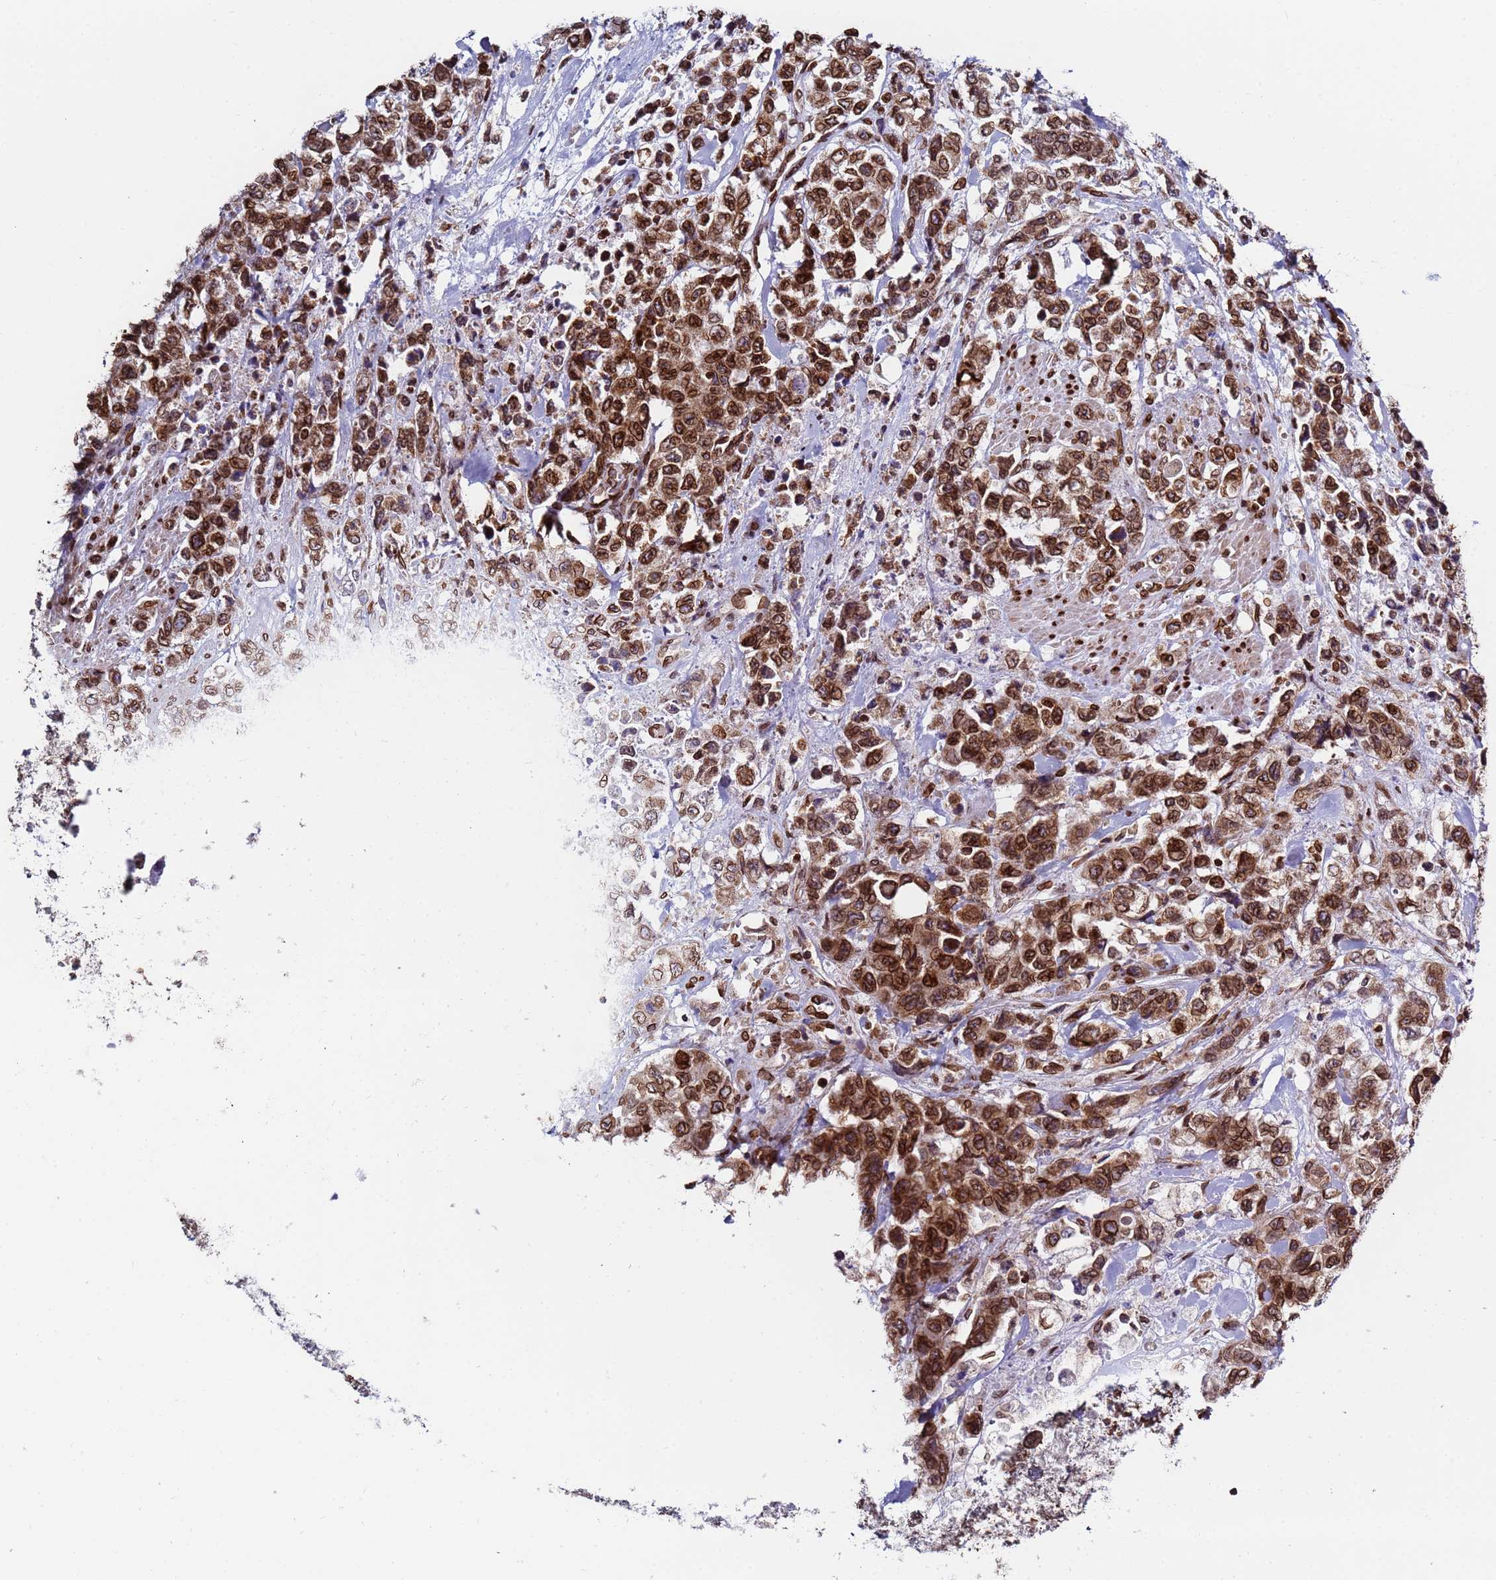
{"staining": {"intensity": "strong", "quantity": ">75%", "location": "cytoplasmic/membranous,nuclear"}, "tissue": "urothelial cancer", "cell_type": "Tumor cells", "image_type": "cancer", "snomed": [{"axis": "morphology", "description": "Urothelial carcinoma, High grade"}, {"axis": "topography", "description": "Urinary bladder"}], "caption": "This photomicrograph reveals immunohistochemistry (IHC) staining of human high-grade urothelial carcinoma, with high strong cytoplasmic/membranous and nuclear staining in approximately >75% of tumor cells.", "gene": "TOR1AIP1", "patient": {"sex": "female", "age": 78}}